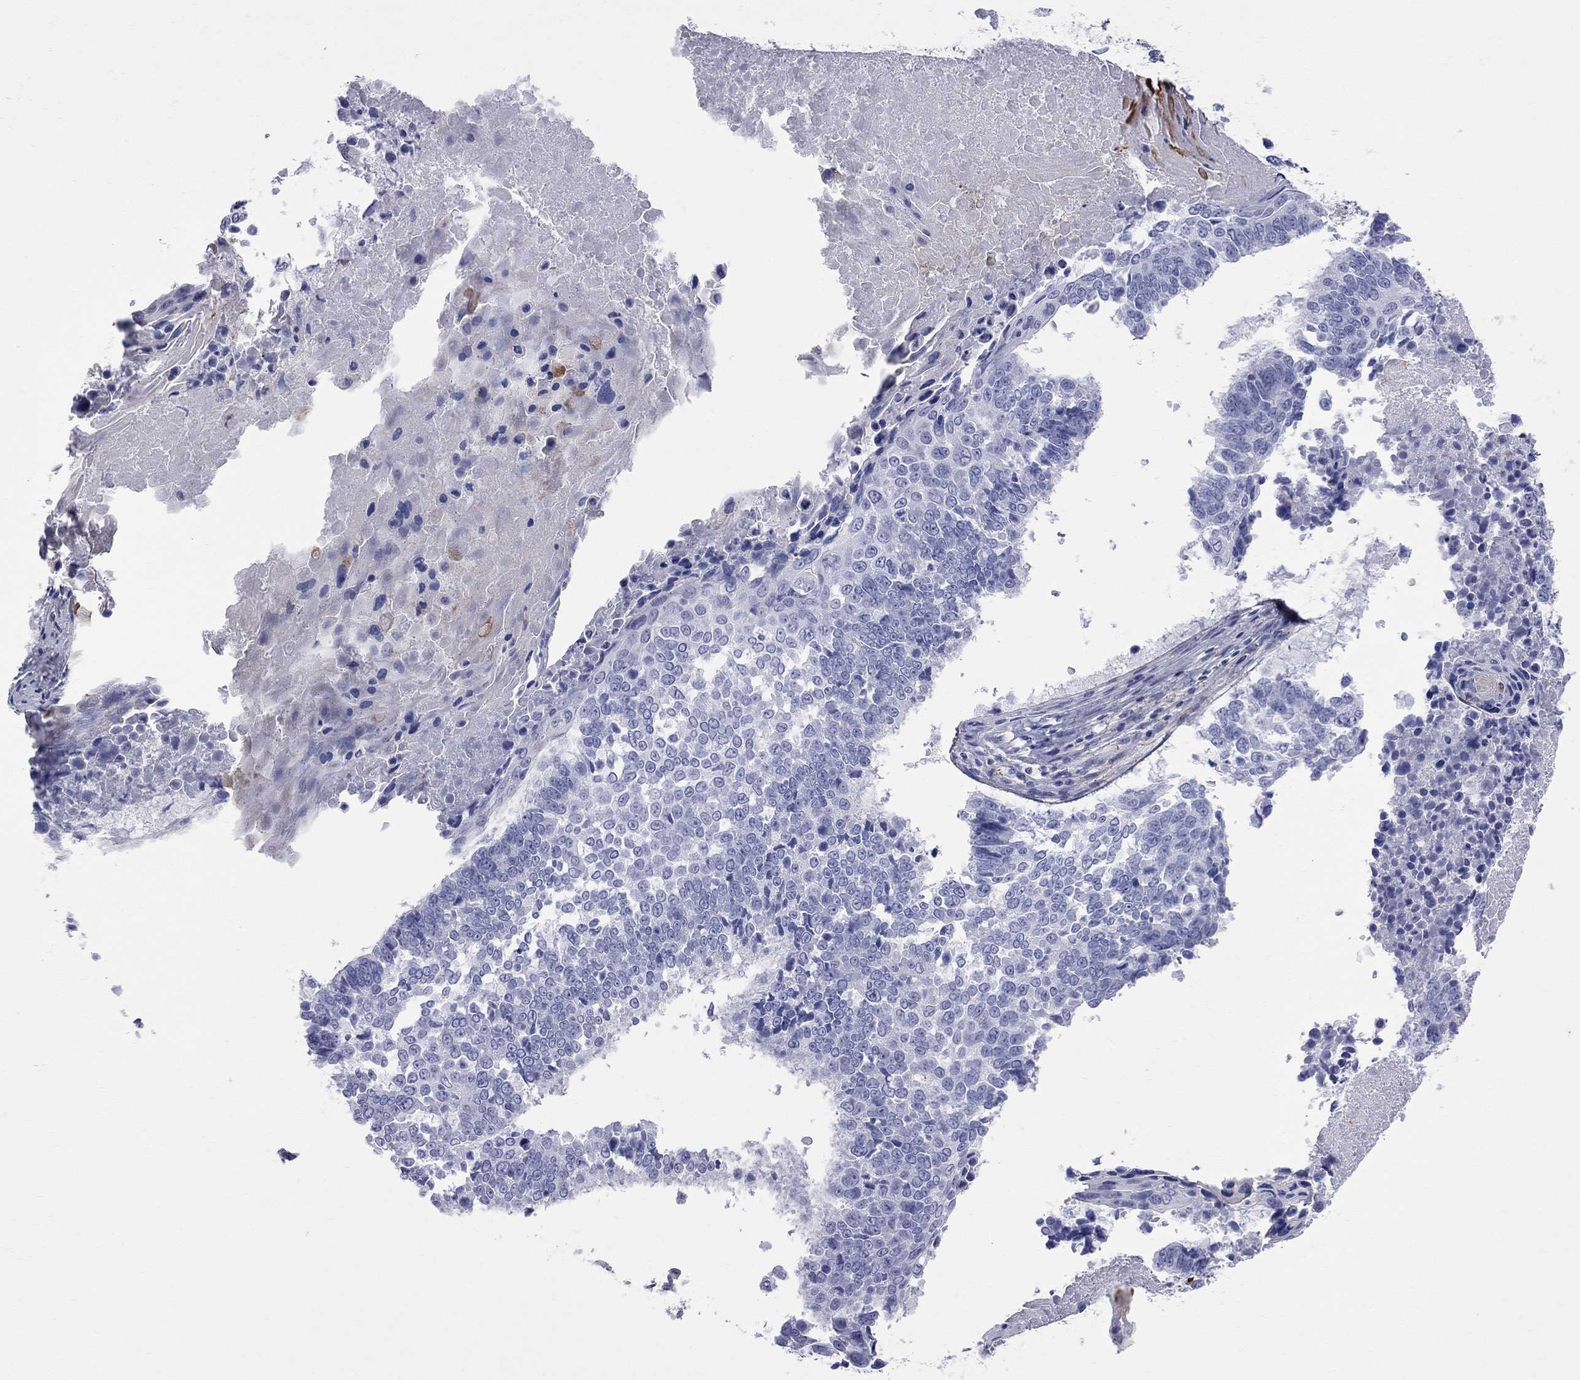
{"staining": {"intensity": "negative", "quantity": "none", "location": "none"}, "tissue": "lung cancer", "cell_type": "Tumor cells", "image_type": "cancer", "snomed": [{"axis": "morphology", "description": "Squamous cell carcinoma, NOS"}, {"axis": "topography", "description": "Lung"}], "caption": "IHC micrograph of lung squamous cell carcinoma stained for a protein (brown), which reveals no staining in tumor cells.", "gene": "S100A3", "patient": {"sex": "male", "age": 73}}